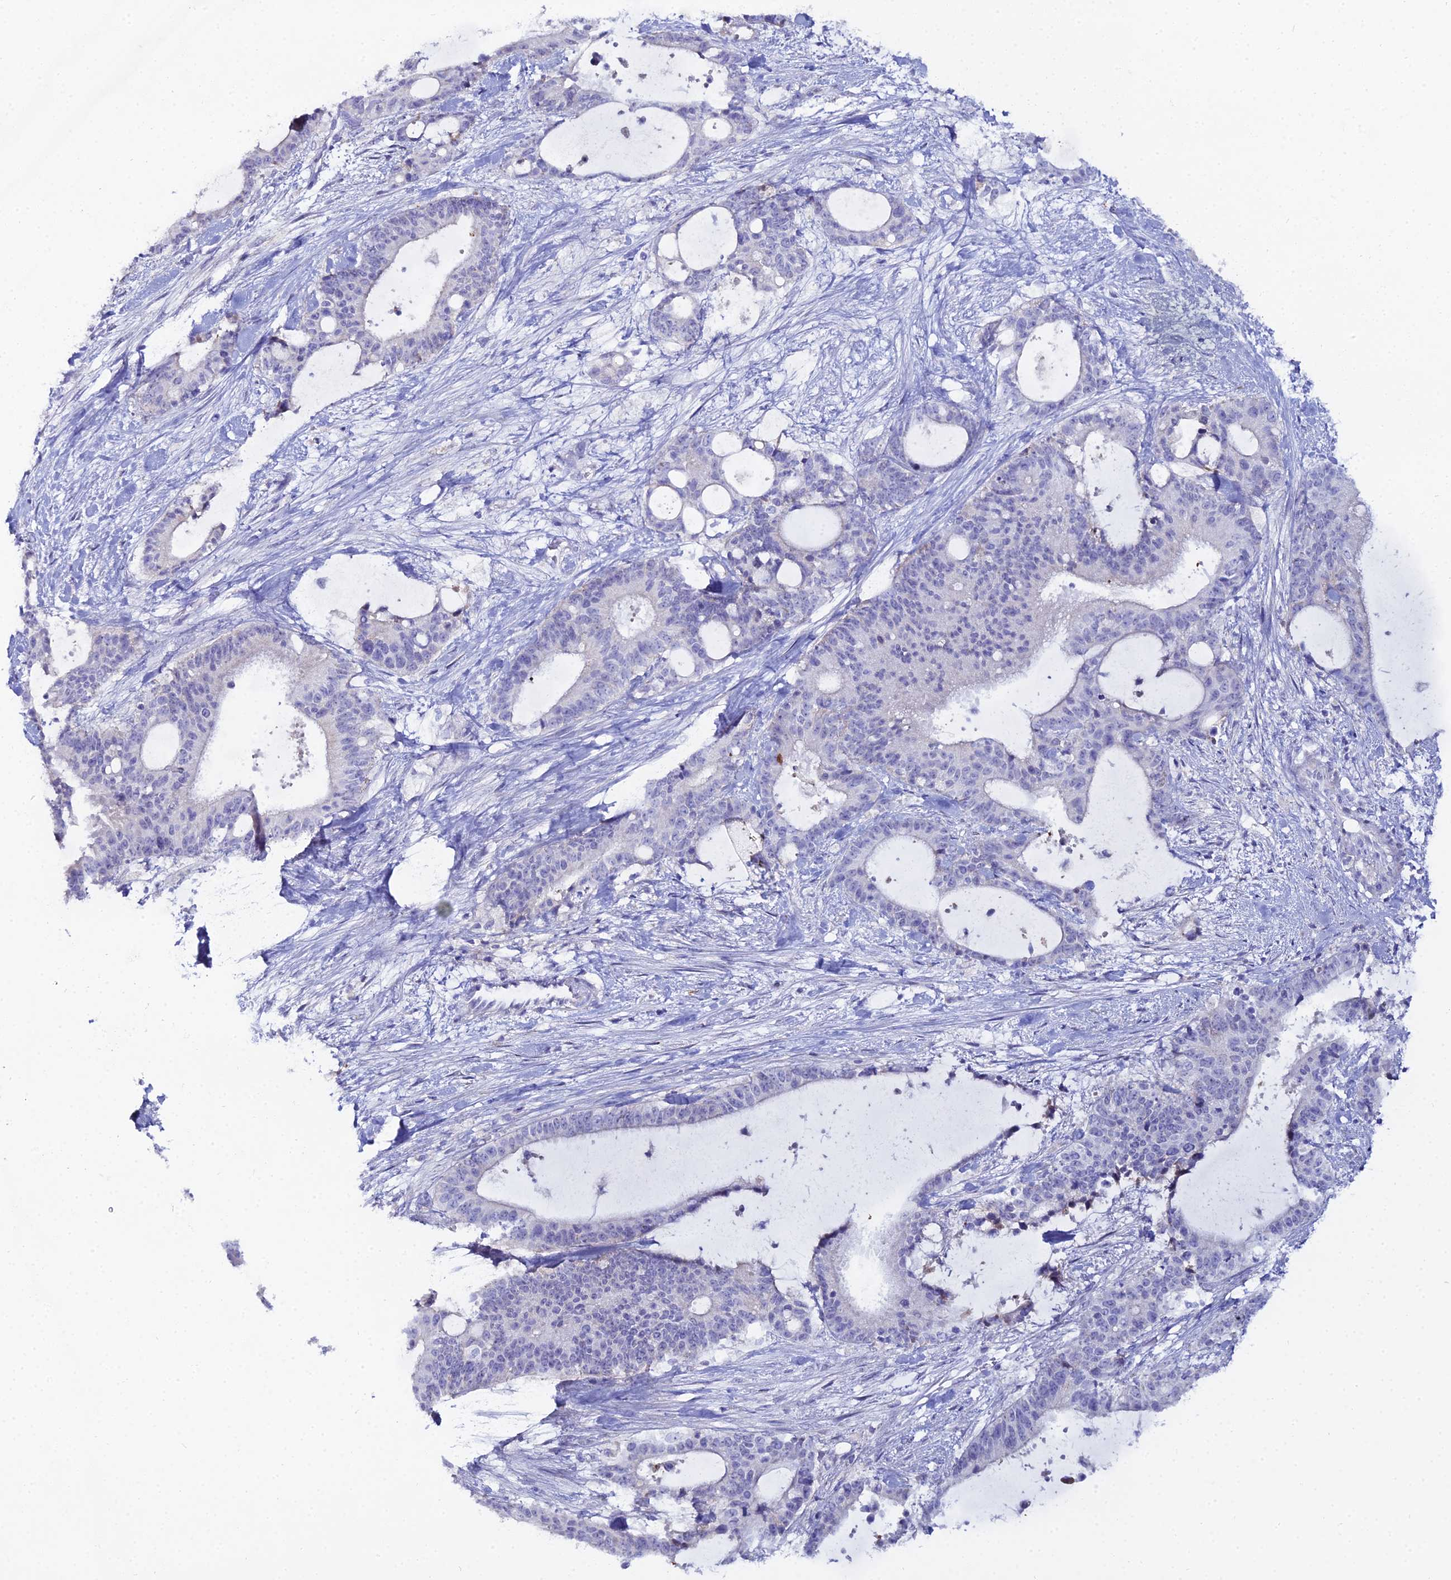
{"staining": {"intensity": "negative", "quantity": "none", "location": "none"}, "tissue": "liver cancer", "cell_type": "Tumor cells", "image_type": "cancer", "snomed": [{"axis": "morphology", "description": "Normal tissue, NOS"}, {"axis": "morphology", "description": "Cholangiocarcinoma"}, {"axis": "topography", "description": "Liver"}, {"axis": "topography", "description": "Peripheral nerve tissue"}], "caption": "Tumor cells are negative for protein expression in human liver cancer (cholangiocarcinoma).", "gene": "DHX34", "patient": {"sex": "female", "age": 73}}